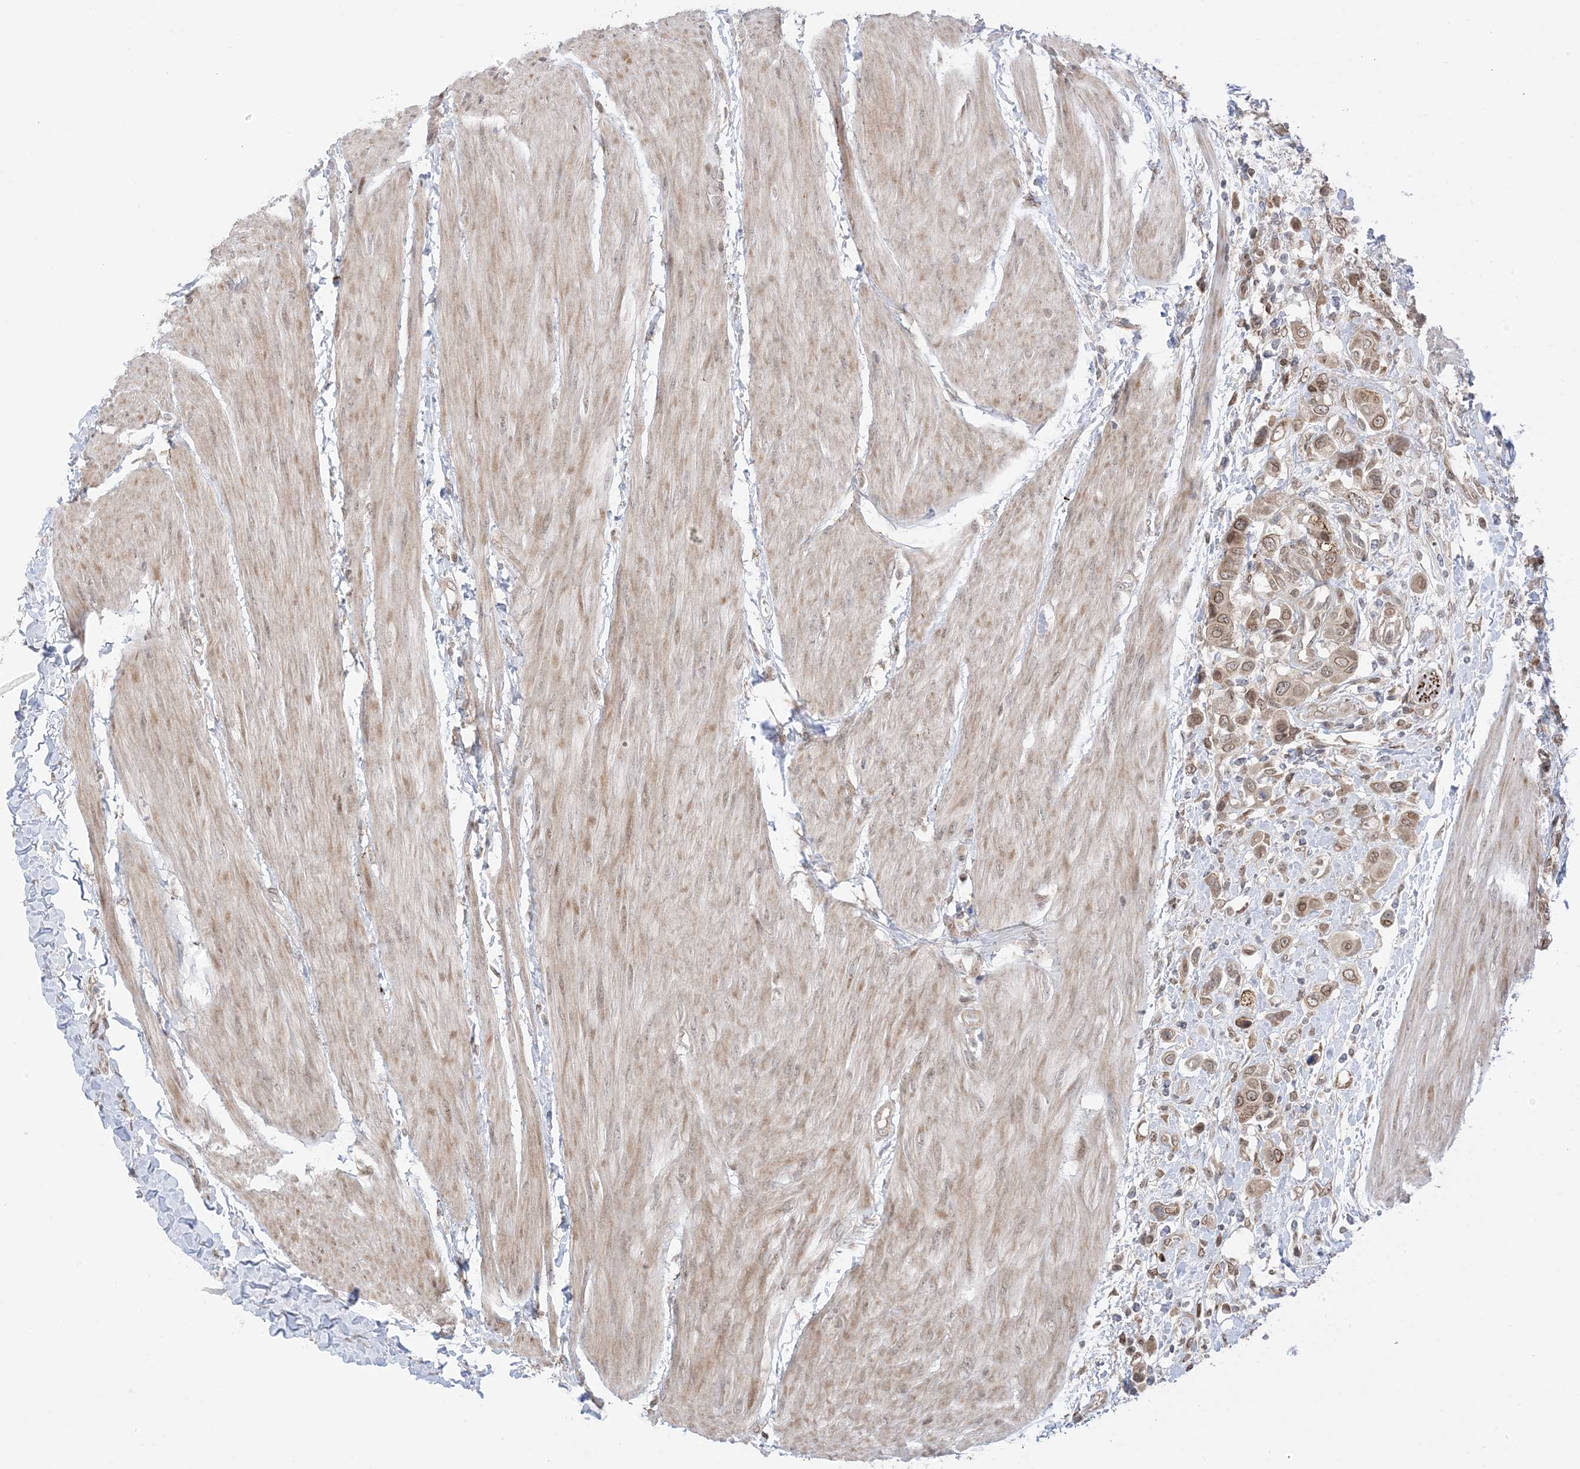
{"staining": {"intensity": "moderate", "quantity": ">75%", "location": "cytoplasmic/membranous,nuclear"}, "tissue": "urothelial cancer", "cell_type": "Tumor cells", "image_type": "cancer", "snomed": [{"axis": "morphology", "description": "Urothelial carcinoma, High grade"}, {"axis": "topography", "description": "Urinary bladder"}], "caption": "Tumor cells show moderate cytoplasmic/membranous and nuclear staining in about >75% of cells in urothelial carcinoma (high-grade).", "gene": "UBE2E2", "patient": {"sex": "male", "age": 50}}